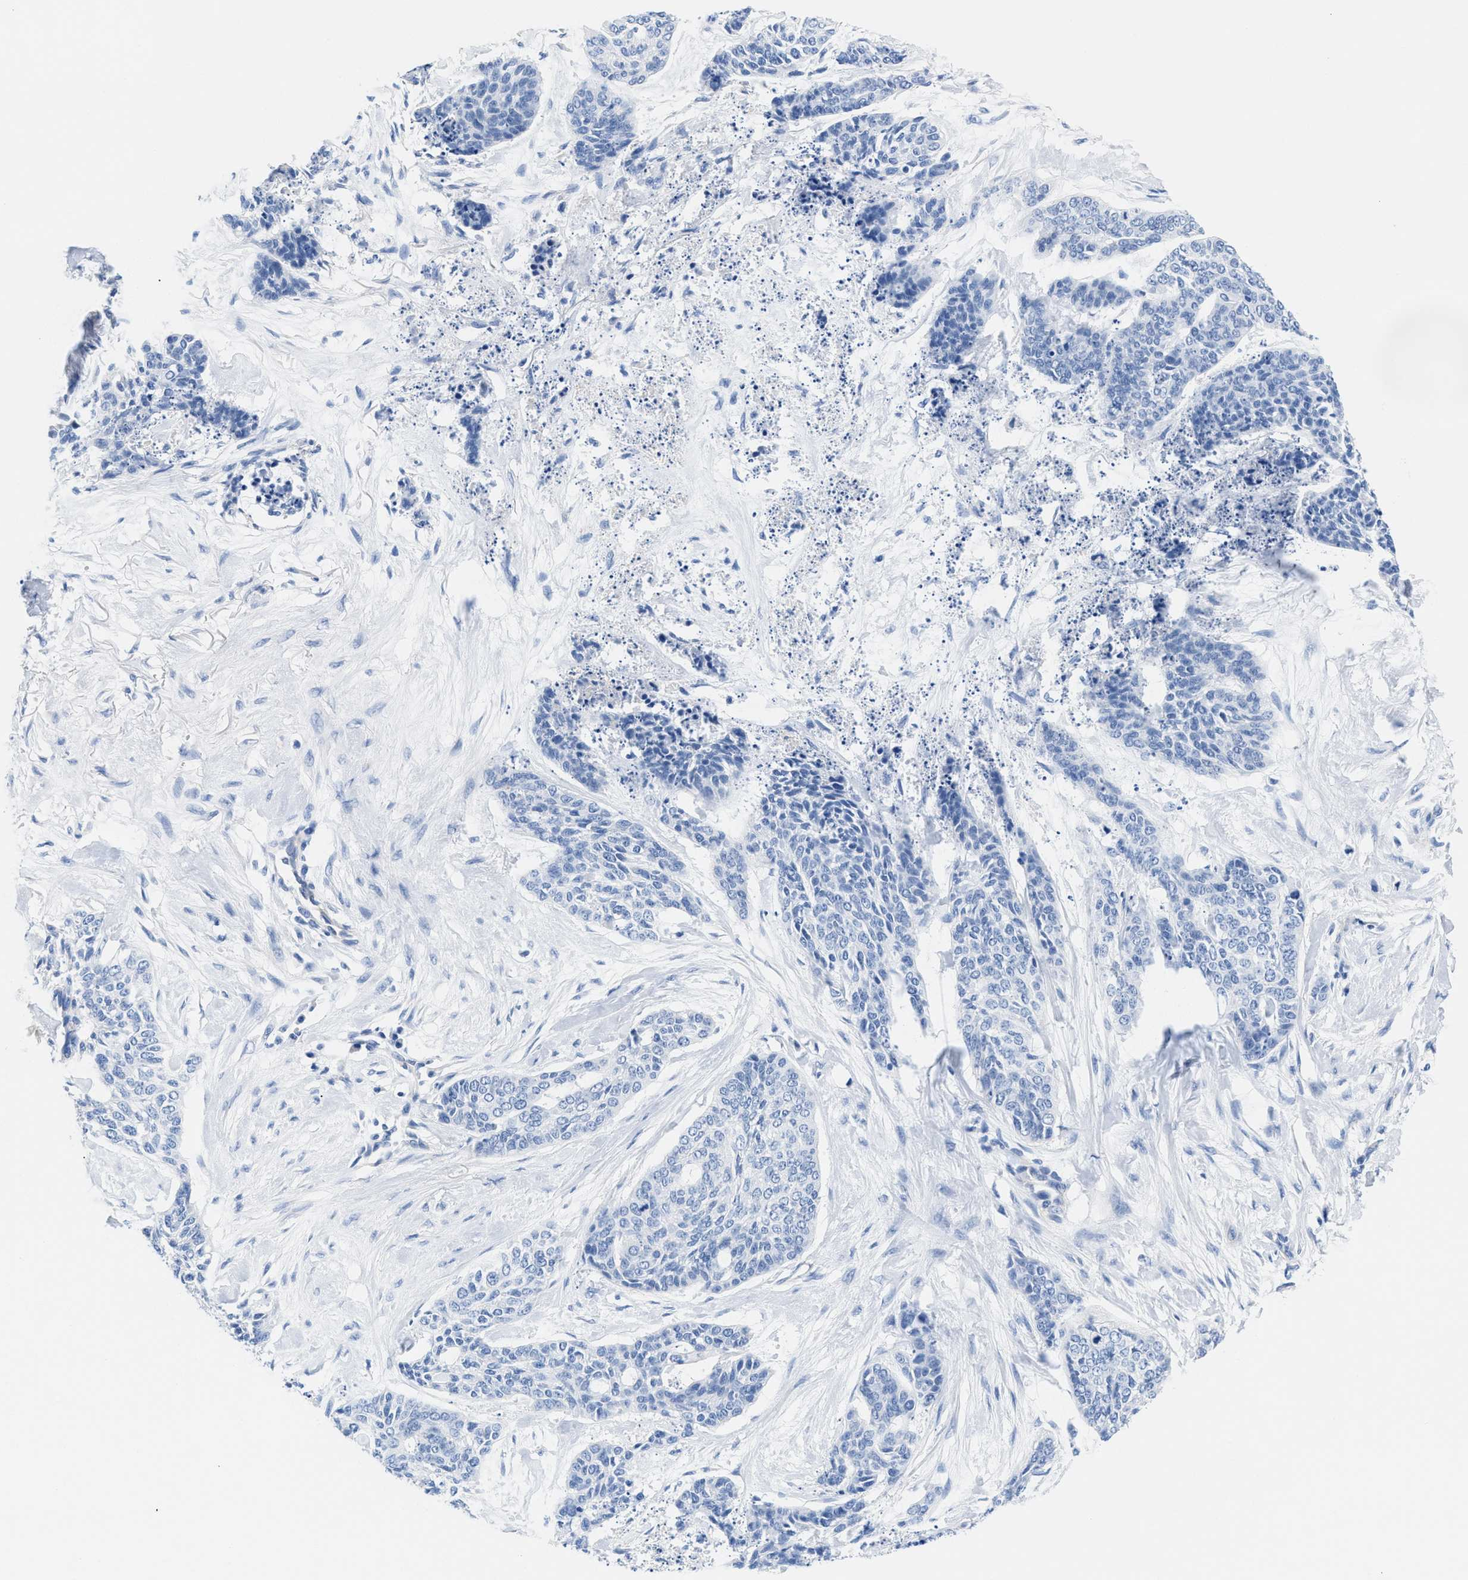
{"staining": {"intensity": "negative", "quantity": "none", "location": "none"}, "tissue": "skin cancer", "cell_type": "Tumor cells", "image_type": "cancer", "snomed": [{"axis": "morphology", "description": "Basal cell carcinoma"}, {"axis": "topography", "description": "Skin"}], "caption": "IHC micrograph of human basal cell carcinoma (skin) stained for a protein (brown), which demonstrates no positivity in tumor cells. The staining is performed using DAB brown chromogen with nuclei counter-stained in using hematoxylin.", "gene": "SLFN13", "patient": {"sex": "female", "age": 64}}